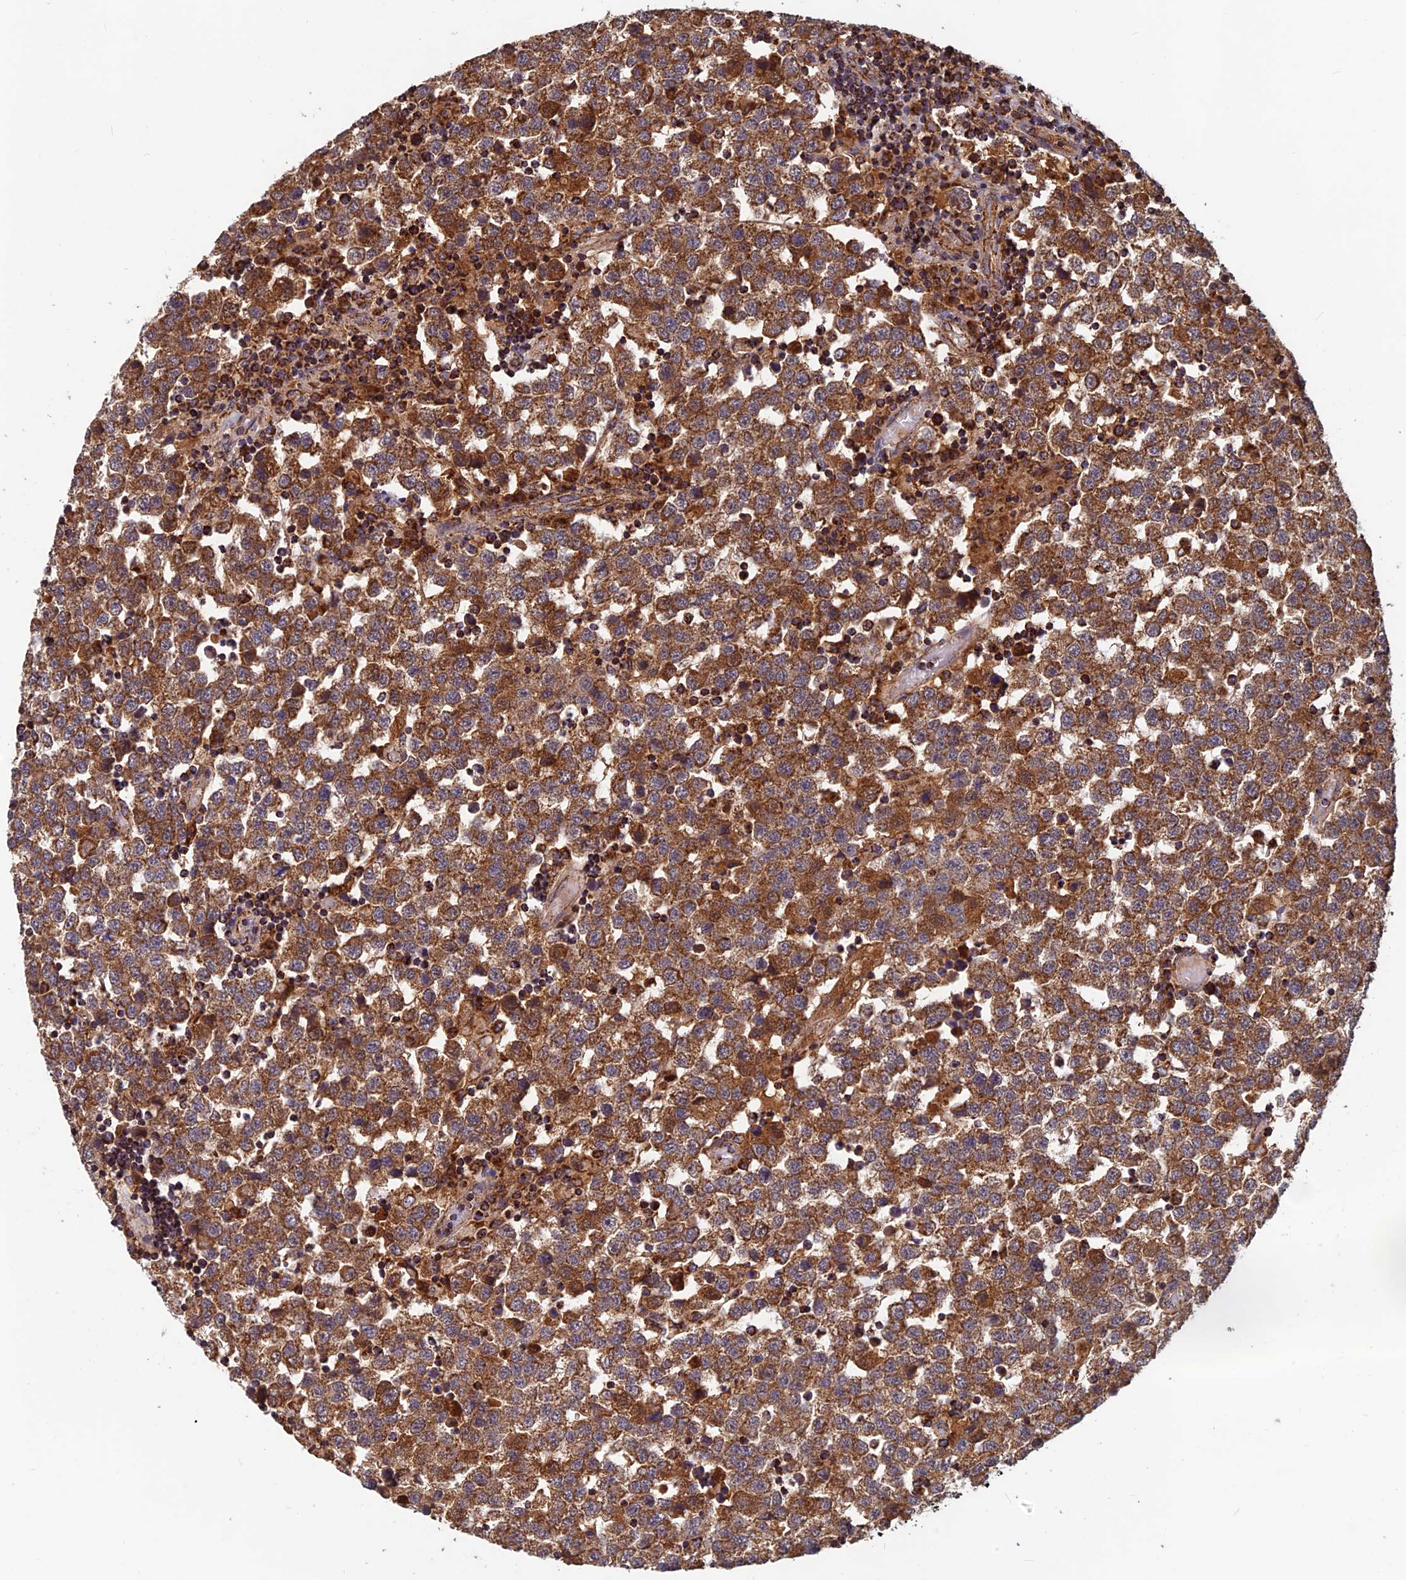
{"staining": {"intensity": "strong", "quantity": ">75%", "location": "cytoplasmic/membranous"}, "tissue": "testis cancer", "cell_type": "Tumor cells", "image_type": "cancer", "snomed": [{"axis": "morphology", "description": "Seminoma, NOS"}, {"axis": "topography", "description": "Testis"}], "caption": "Immunohistochemistry staining of testis cancer, which demonstrates high levels of strong cytoplasmic/membranous expression in approximately >75% of tumor cells indicating strong cytoplasmic/membranous protein positivity. The staining was performed using DAB (brown) for protein detection and nuclei were counterstained in hematoxylin (blue).", "gene": "CCDC15", "patient": {"sex": "male", "age": 34}}